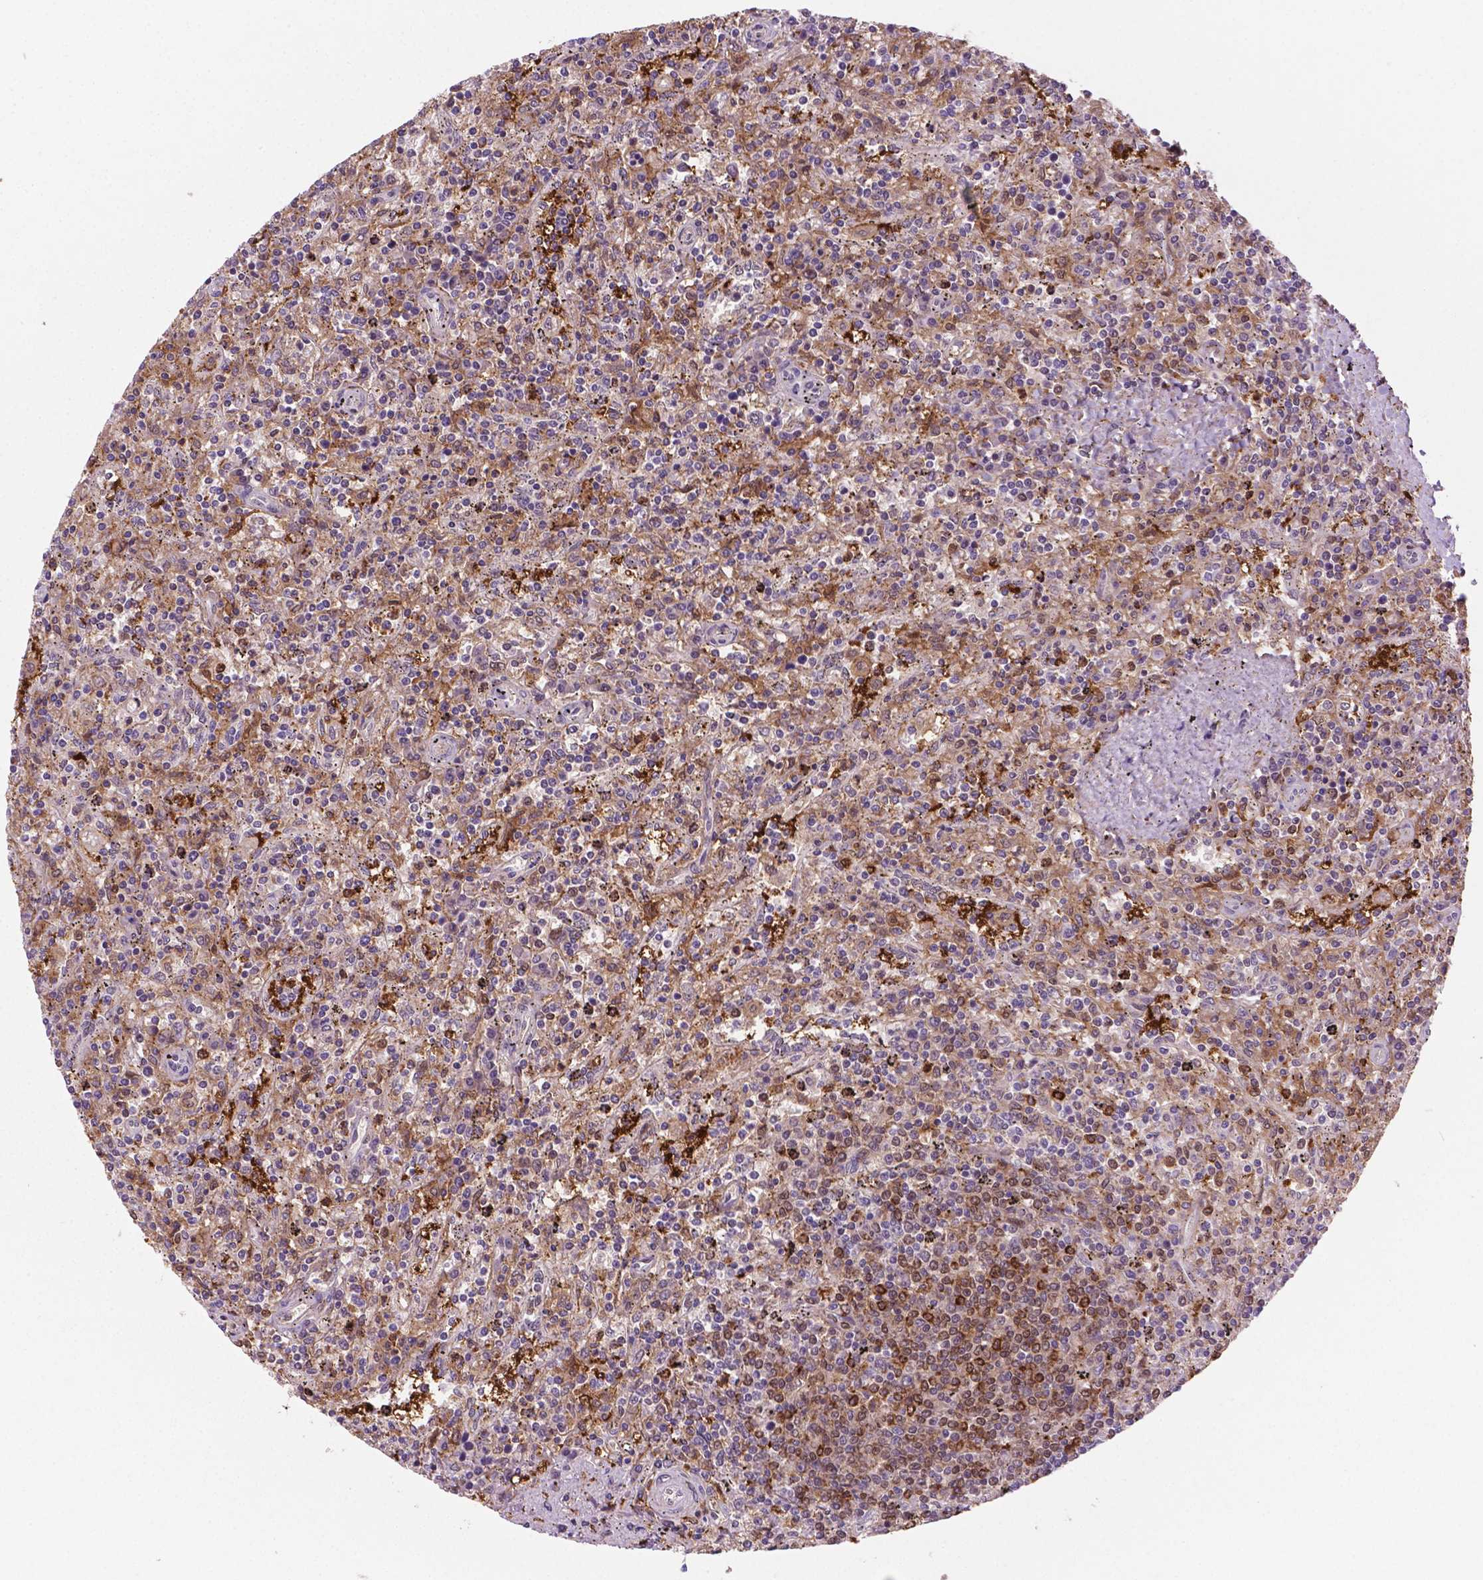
{"staining": {"intensity": "negative", "quantity": "none", "location": "none"}, "tissue": "lymphoma", "cell_type": "Tumor cells", "image_type": "cancer", "snomed": [{"axis": "morphology", "description": "Malignant lymphoma, non-Hodgkin's type, Low grade"}, {"axis": "topography", "description": "Spleen"}], "caption": "Immunohistochemical staining of low-grade malignant lymphoma, non-Hodgkin's type exhibits no significant positivity in tumor cells.", "gene": "PLIN3", "patient": {"sex": "male", "age": 62}}